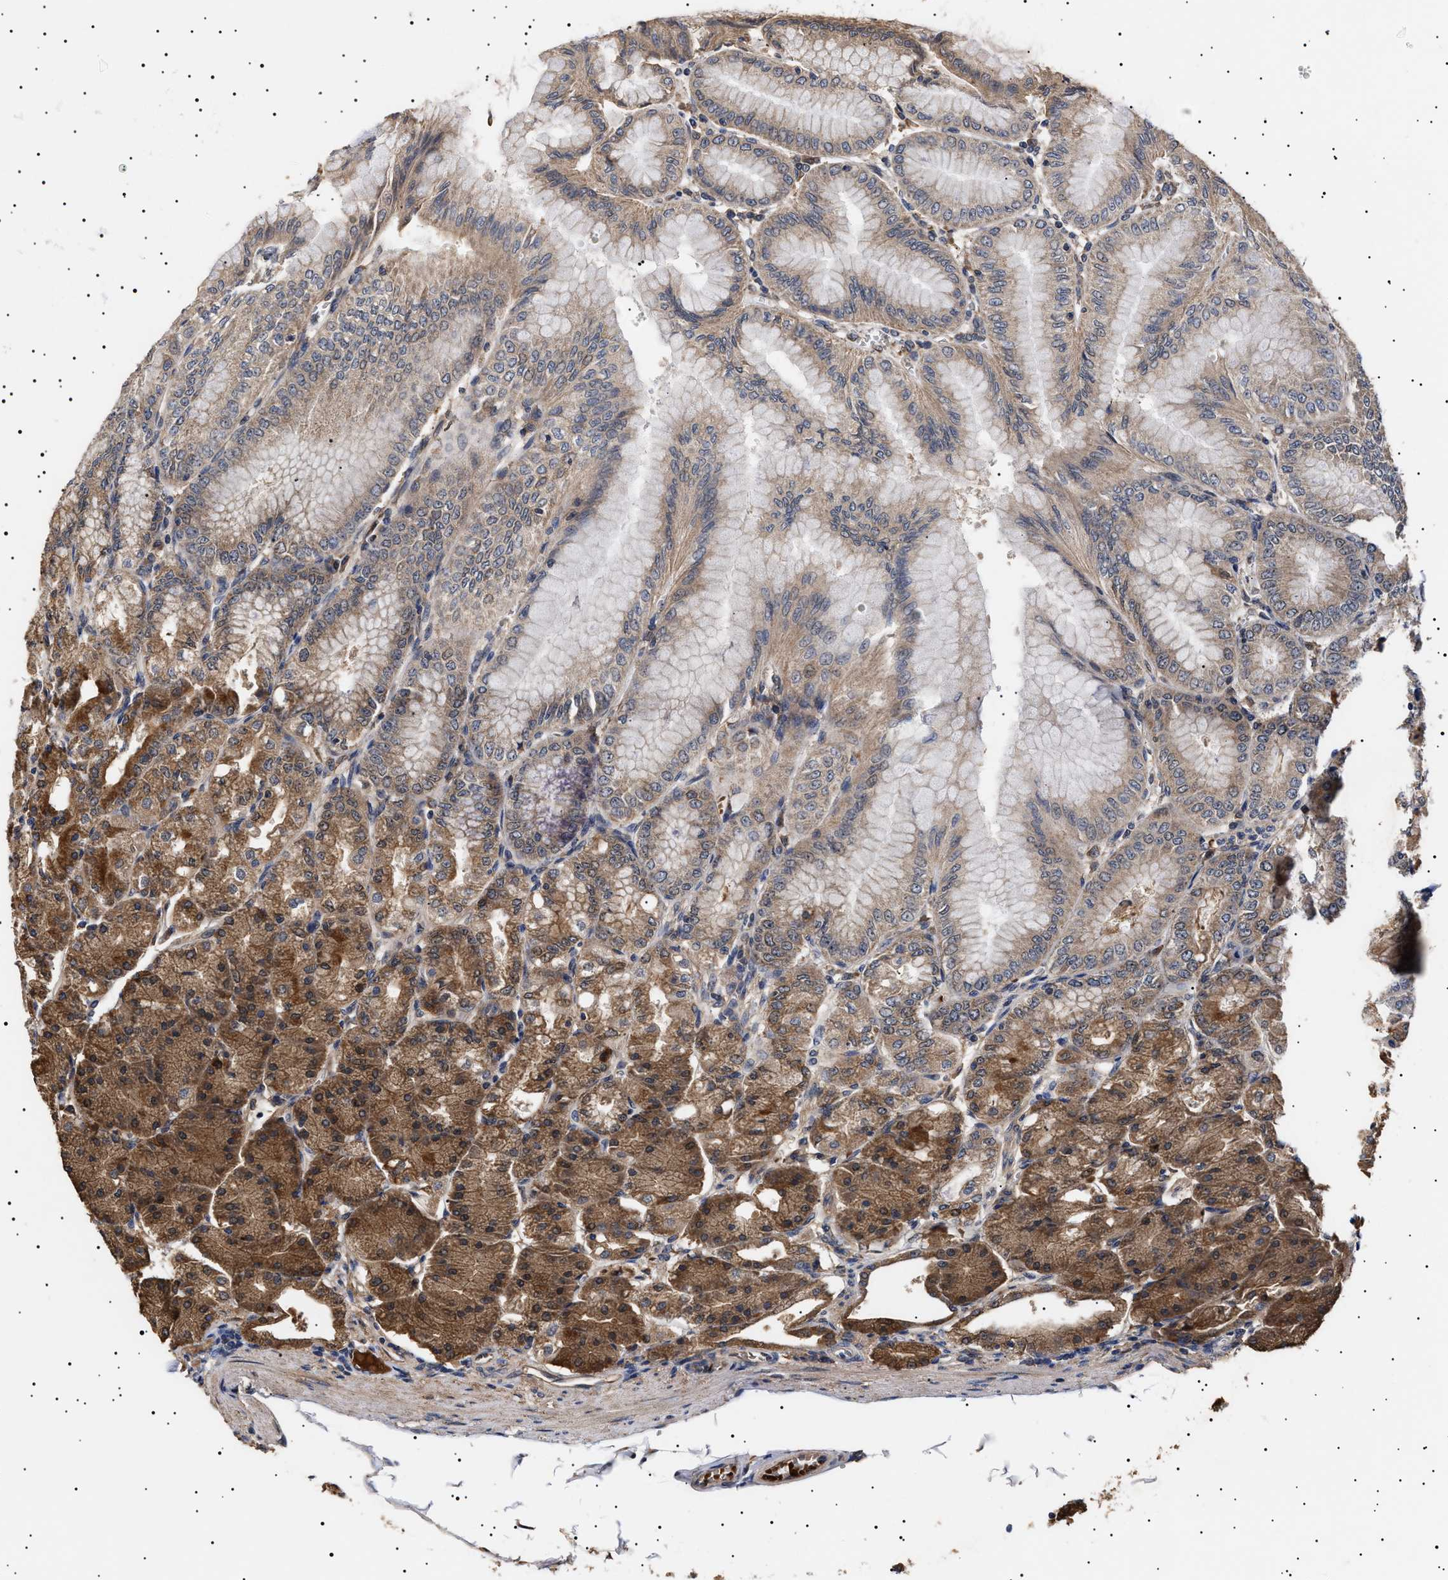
{"staining": {"intensity": "moderate", "quantity": ">75%", "location": "cytoplasmic/membranous,nuclear"}, "tissue": "stomach", "cell_type": "Glandular cells", "image_type": "normal", "snomed": [{"axis": "morphology", "description": "Normal tissue, NOS"}, {"axis": "topography", "description": "Stomach, lower"}], "caption": "Immunohistochemical staining of normal stomach shows >75% levels of moderate cytoplasmic/membranous,nuclear protein expression in approximately >75% of glandular cells.", "gene": "KRBA1", "patient": {"sex": "male", "age": 71}}